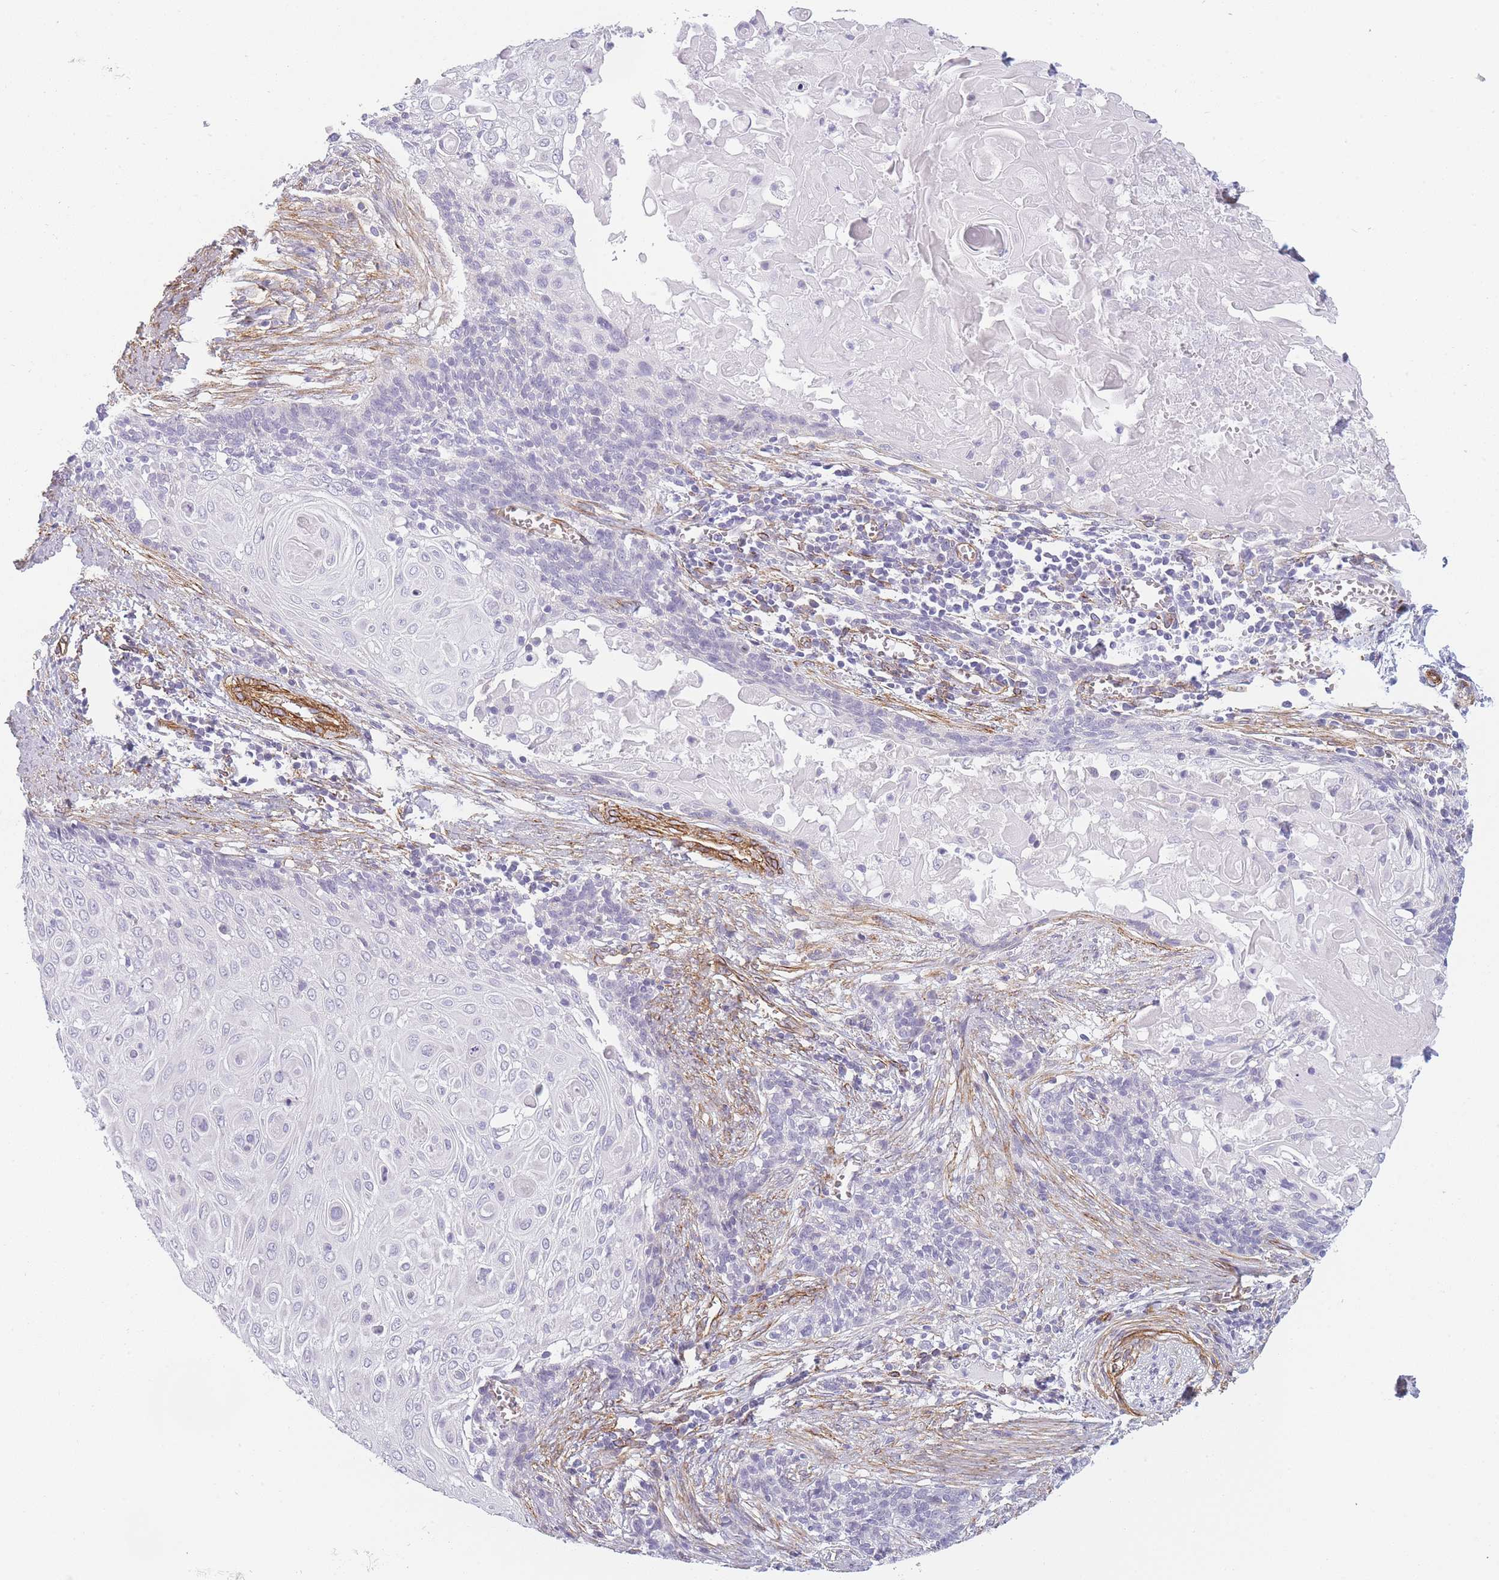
{"staining": {"intensity": "negative", "quantity": "none", "location": "none"}, "tissue": "cervical cancer", "cell_type": "Tumor cells", "image_type": "cancer", "snomed": [{"axis": "morphology", "description": "Squamous cell carcinoma, NOS"}, {"axis": "topography", "description": "Cervix"}], "caption": "Immunohistochemical staining of human squamous cell carcinoma (cervical) exhibits no significant positivity in tumor cells.", "gene": "OR6B3", "patient": {"sex": "female", "age": 39}}